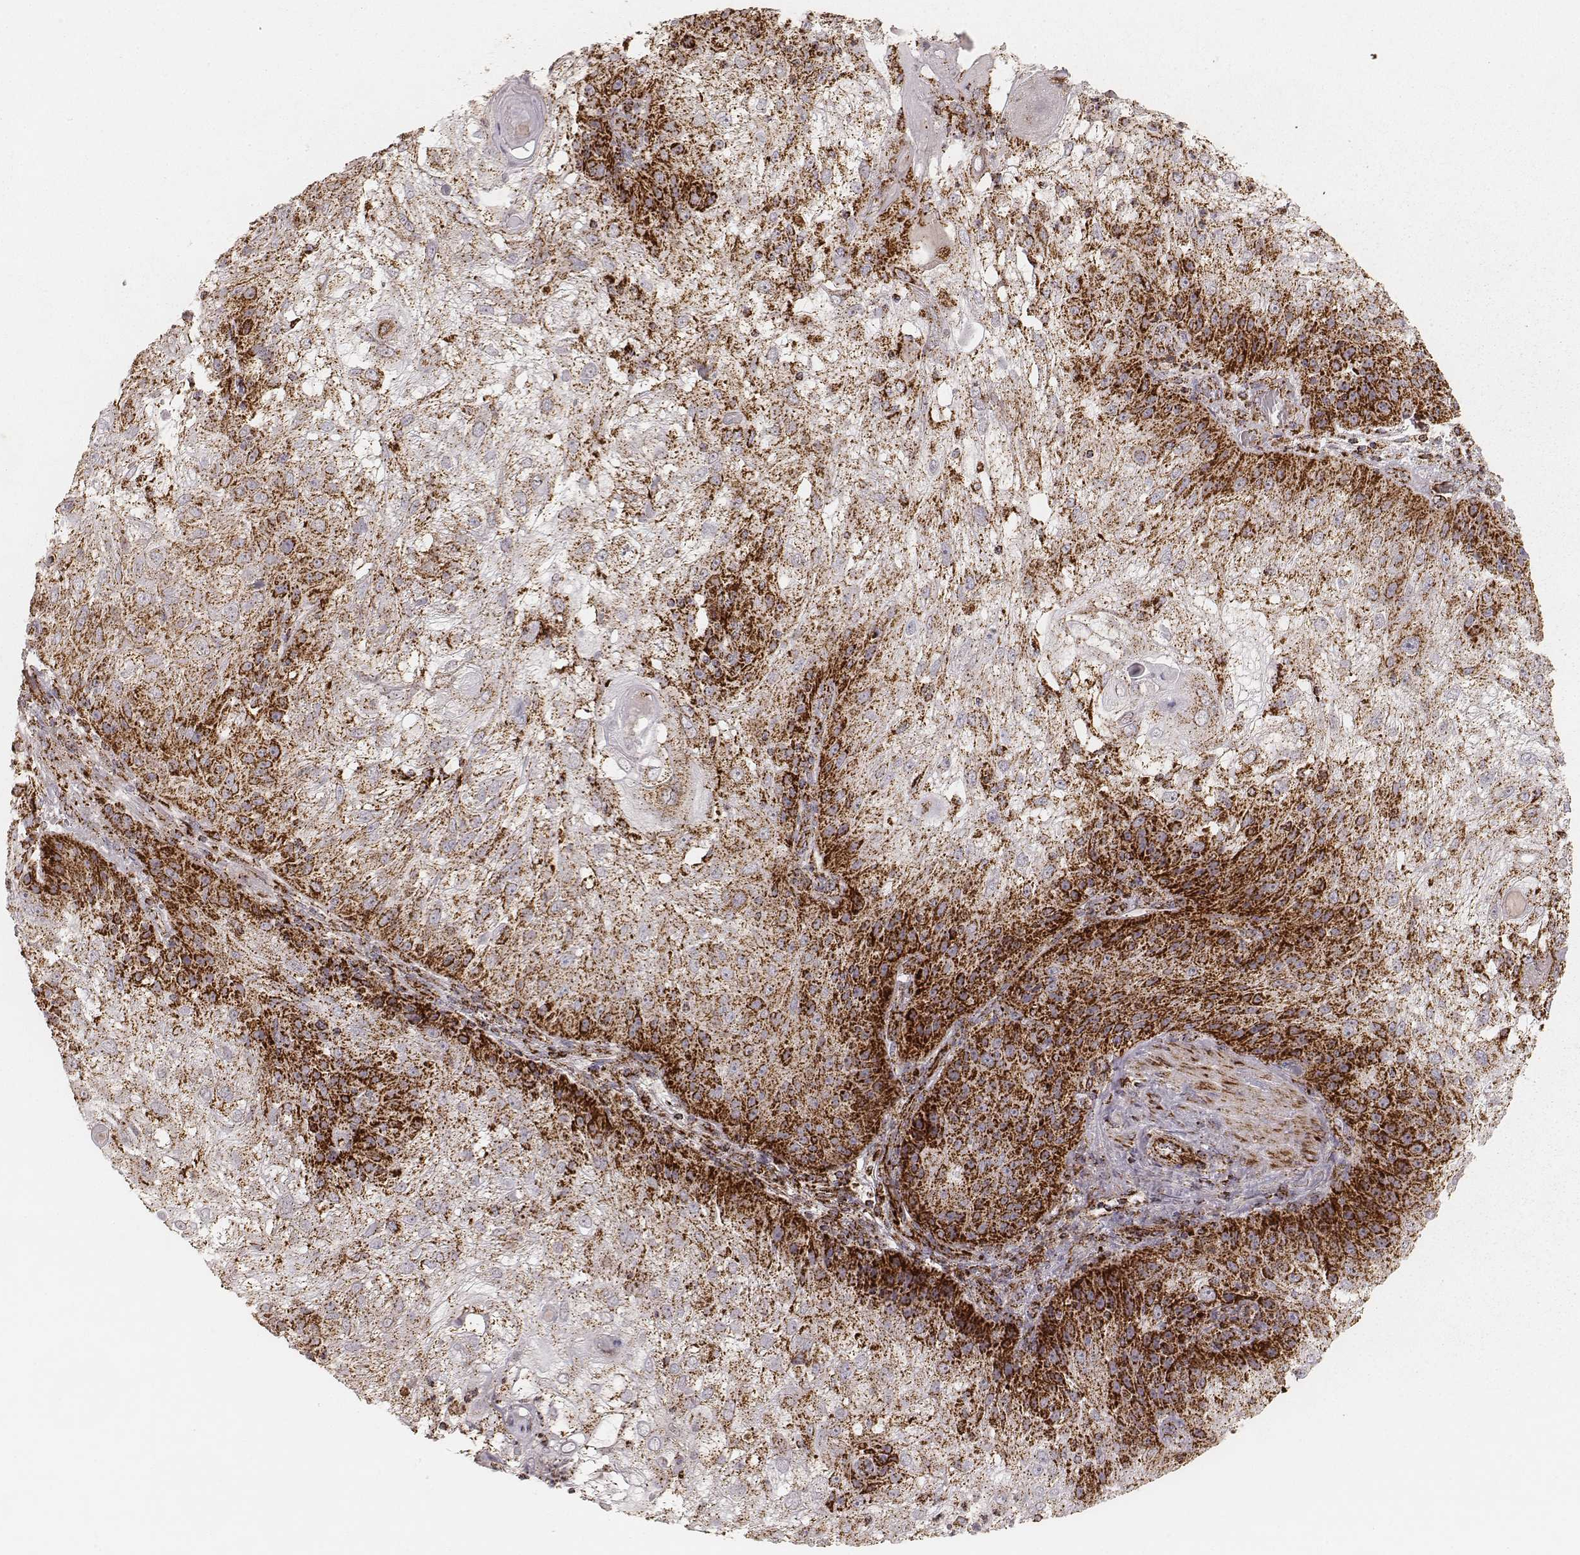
{"staining": {"intensity": "strong", "quantity": ">75%", "location": "cytoplasmic/membranous"}, "tissue": "skin cancer", "cell_type": "Tumor cells", "image_type": "cancer", "snomed": [{"axis": "morphology", "description": "Normal tissue, NOS"}, {"axis": "morphology", "description": "Squamous cell carcinoma, NOS"}, {"axis": "topography", "description": "Skin"}], "caption": "This micrograph exhibits skin squamous cell carcinoma stained with immunohistochemistry to label a protein in brown. The cytoplasmic/membranous of tumor cells show strong positivity for the protein. Nuclei are counter-stained blue.", "gene": "CS", "patient": {"sex": "female", "age": 83}}